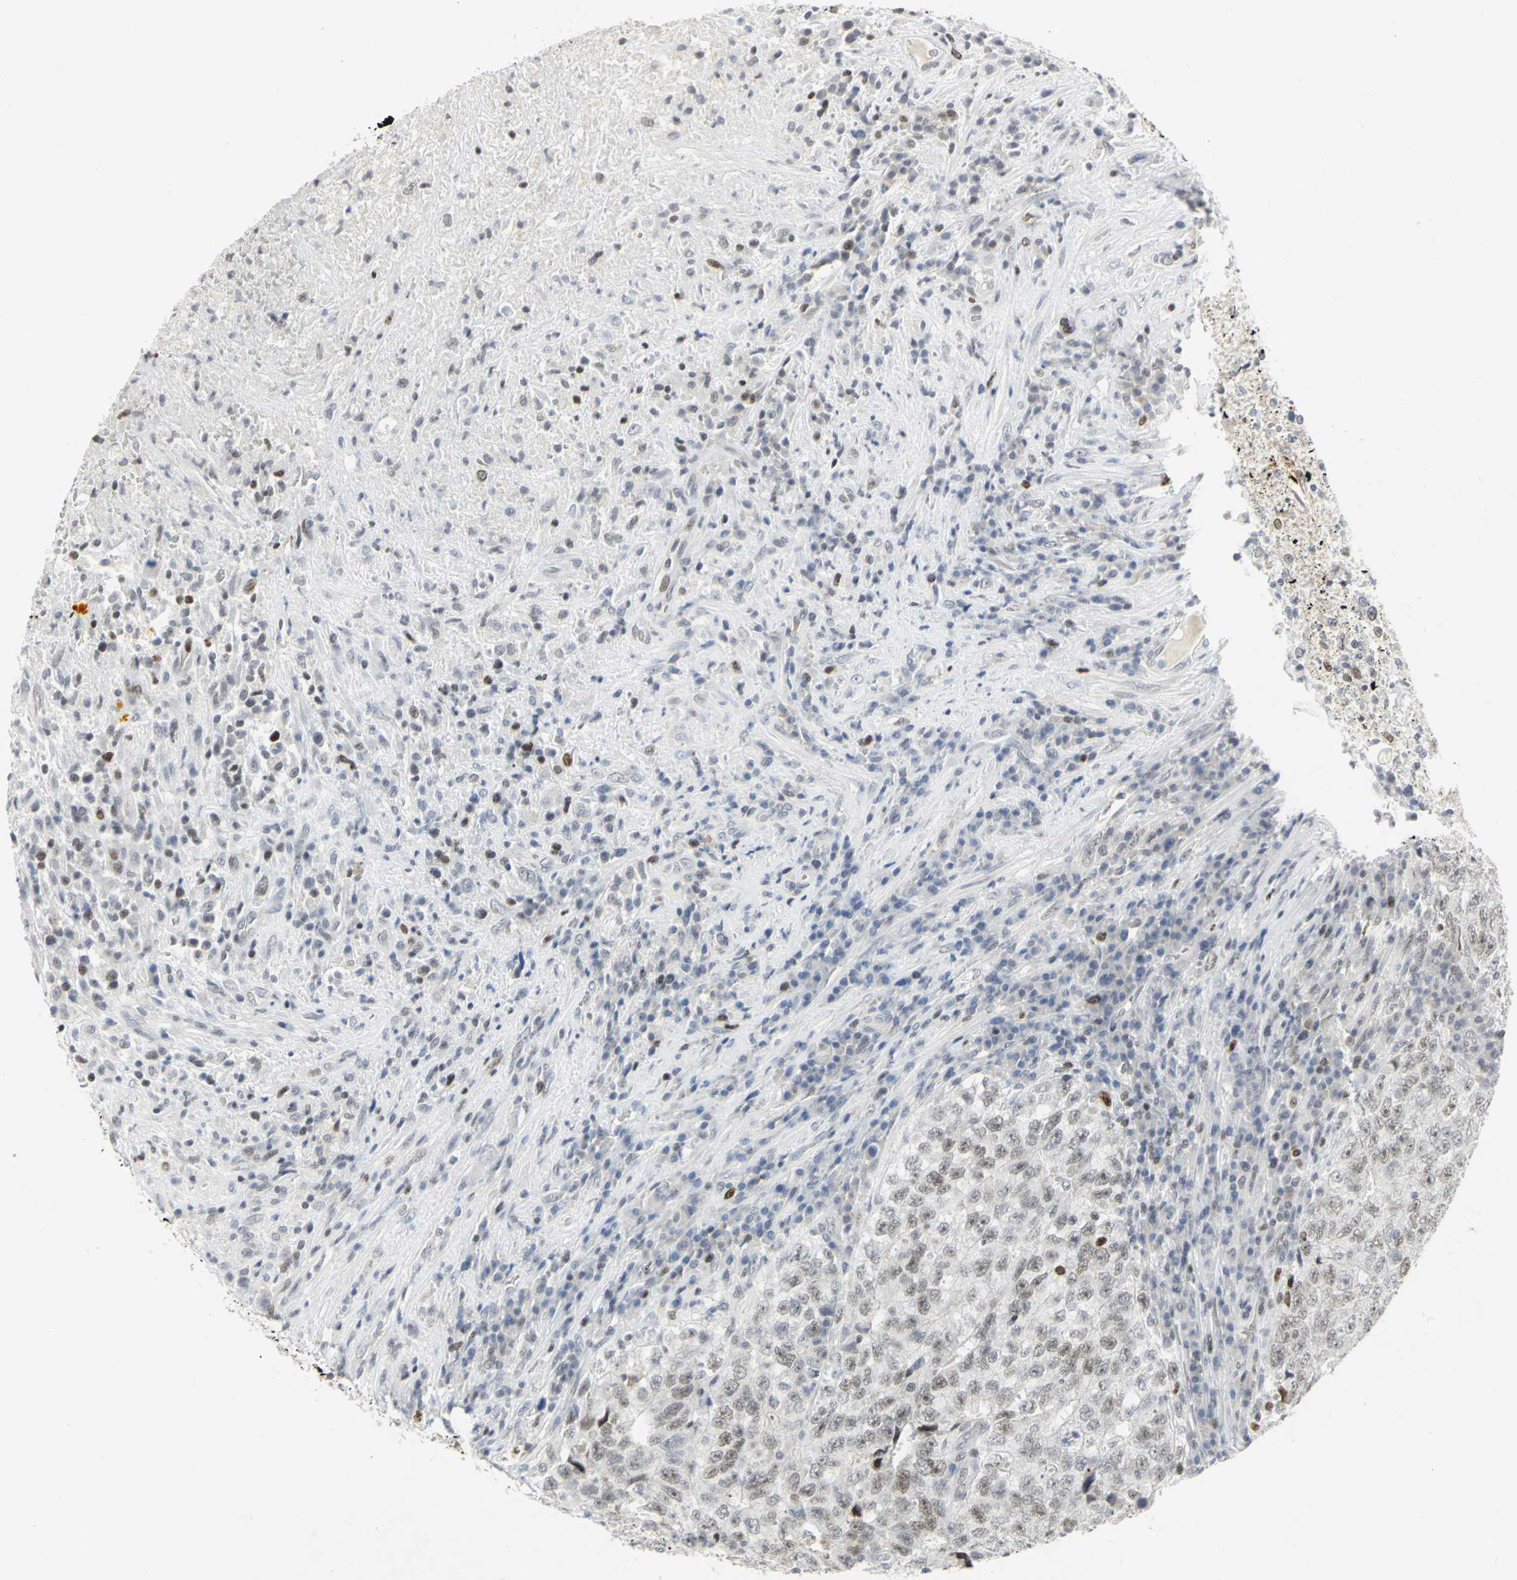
{"staining": {"intensity": "weak", "quantity": "<25%", "location": "nuclear"}, "tissue": "testis cancer", "cell_type": "Tumor cells", "image_type": "cancer", "snomed": [{"axis": "morphology", "description": "Necrosis, NOS"}, {"axis": "morphology", "description": "Carcinoma, Embryonal, NOS"}, {"axis": "topography", "description": "Testis"}], "caption": "There is no significant expression in tumor cells of testis embryonal carcinoma.", "gene": "RPA1", "patient": {"sex": "male", "age": 19}}